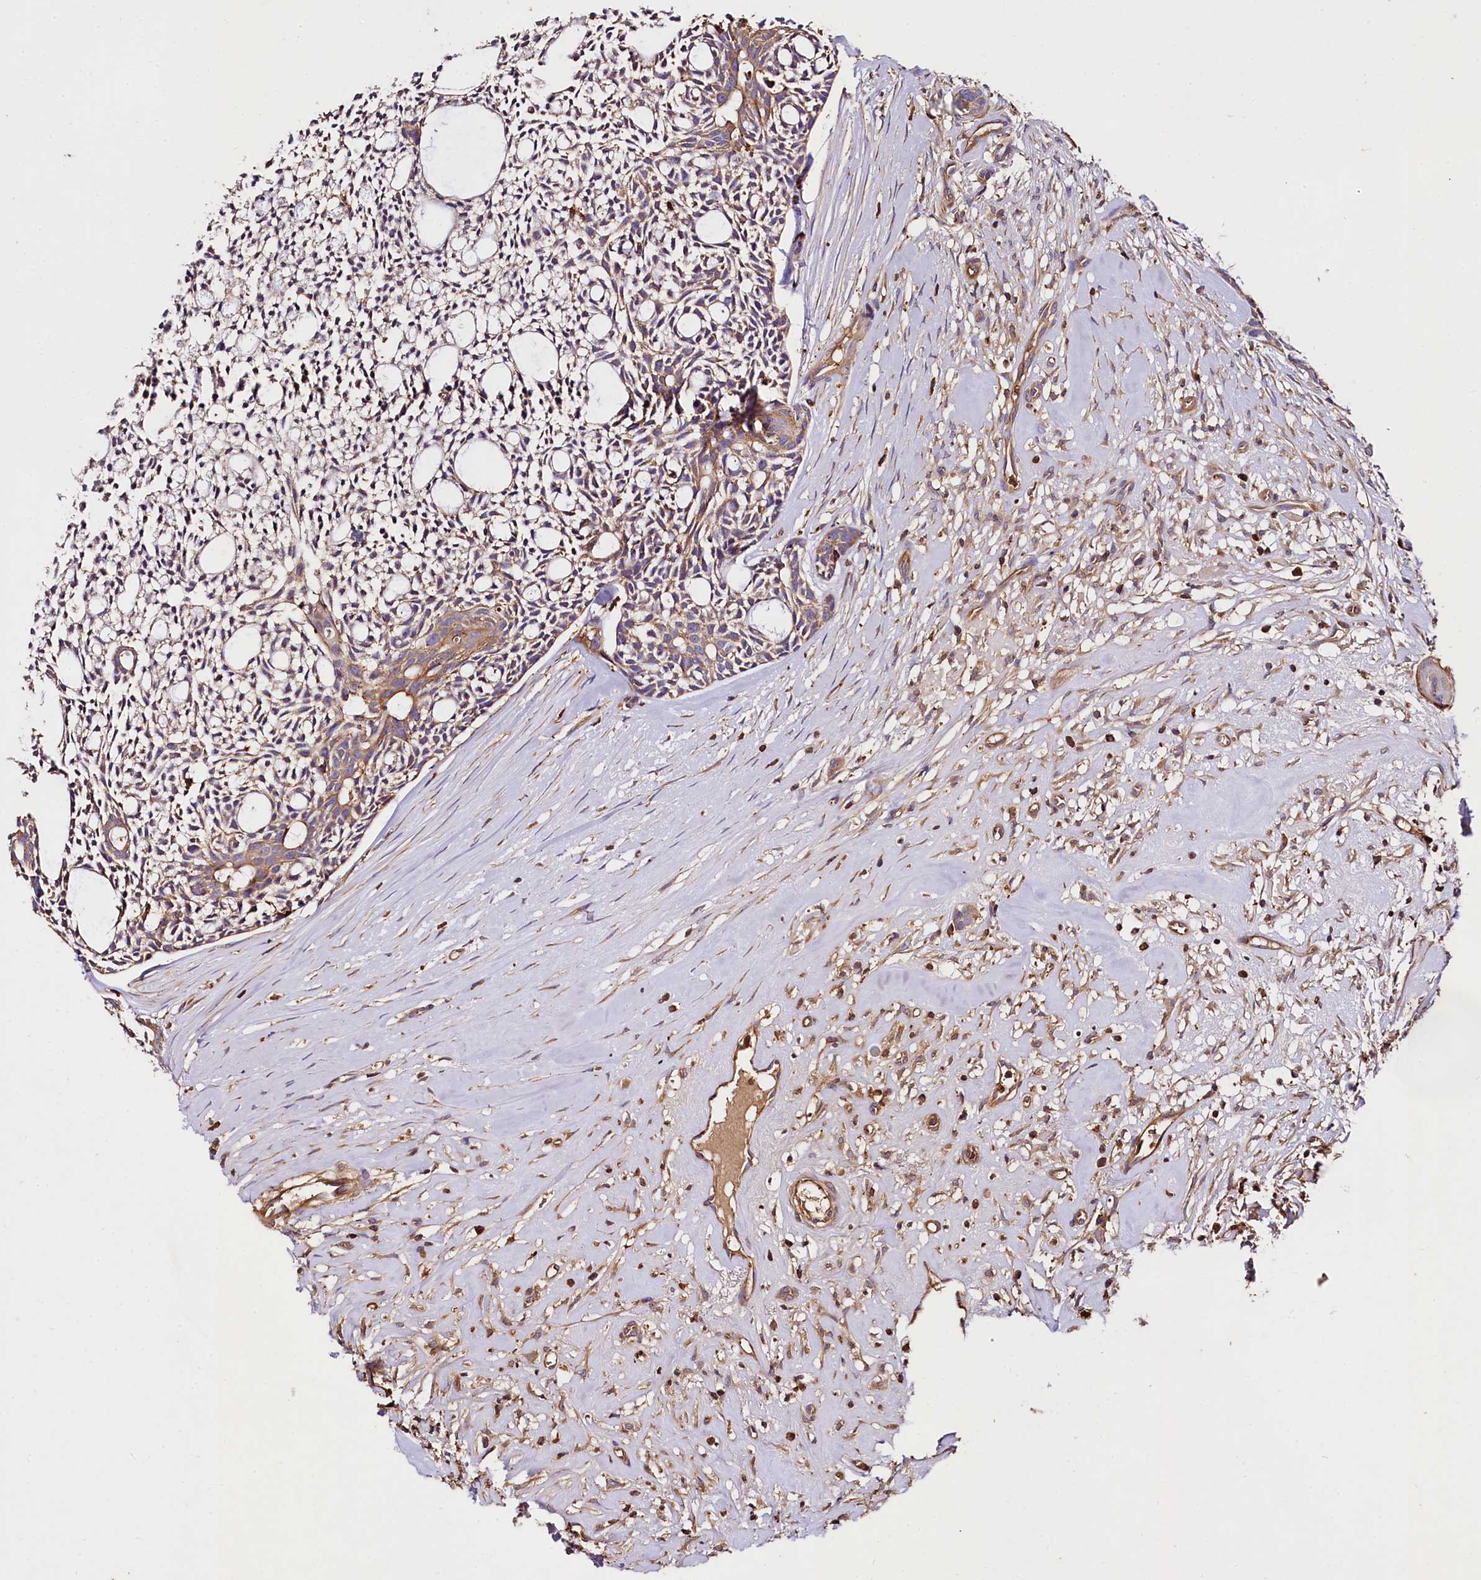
{"staining": {"intensity": "moderate", "quantity": "<25%", "location": "cytoplasmic/membranous"}, "tissue": "head and neck cancer", "cell_type": "Tumor cells", "image_type": "cancer", "snomed": [{"axis": "morphology", "description": "Adenocarcinoma, NOS"}, {"axis": "topography", "description": "Subcutis"}, {"axis": "topography", "description": "Head-Neck"}], "caption": "Moderate cytoplasmic/membranous positivity for a protein is present in about <25% of tumor cells of head and neck cancer using immunohistochemistry.", "gene": "RARS2", "patient": {"sex": "female", "age": 73}}